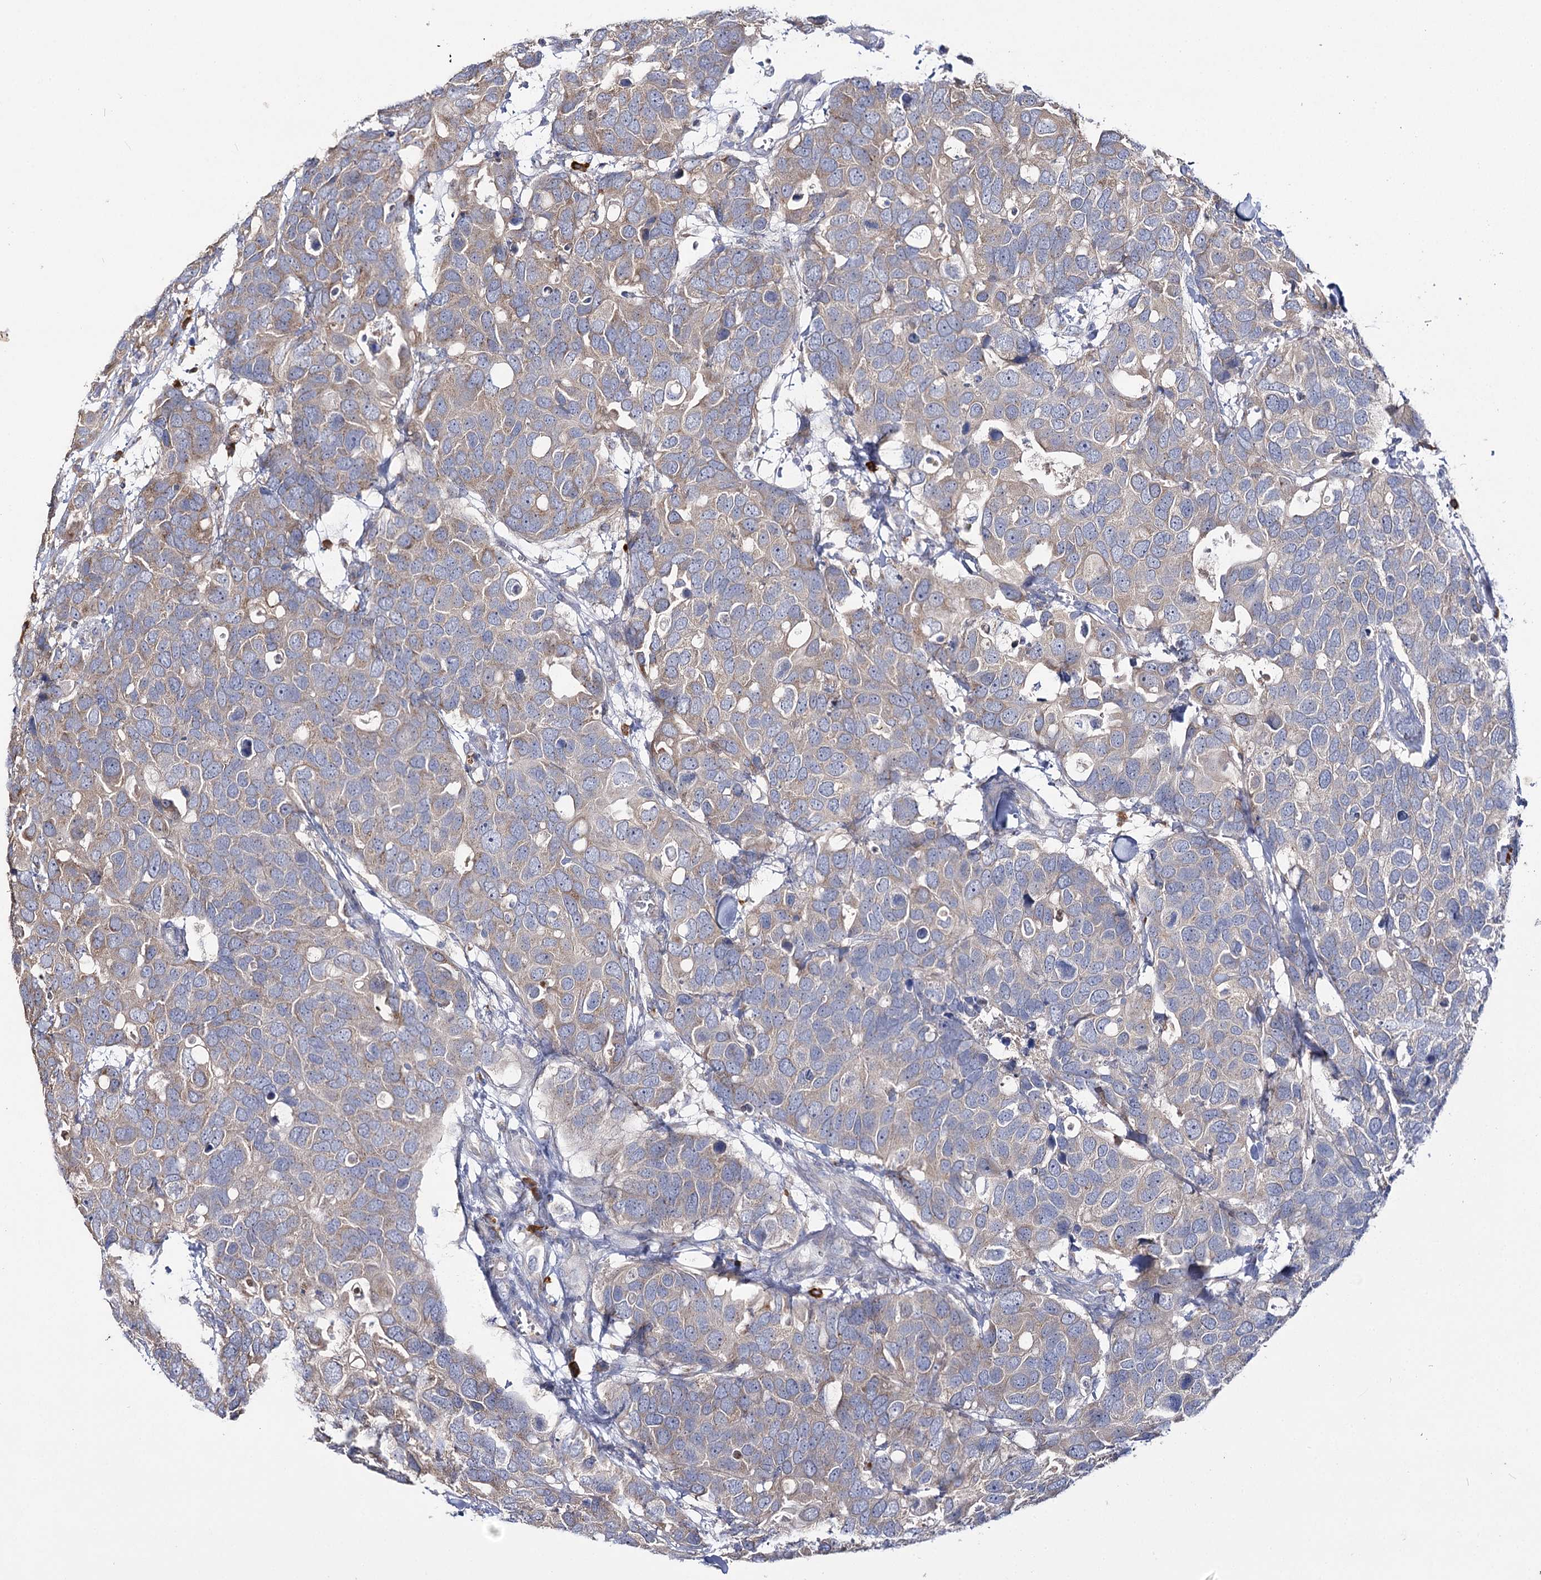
{"staining": {"intensity": "weak", "quantity": ">75%", "location": "cytoplasmic/membranous"}, "tissue": "breast cancer", "cell_type": "Tumor cells", "image_type": "cancer", "snomed": [{"axis": "morphology", "description": "Duct carcinoma"}, {"axis": "topography", "description": "Breast"}], "caption": "An image of human invasive ductal carcinoma (breast) stained for a protein displays weak cytoplasmic/membranous brown staining in tumor cells.", "gene": "IL1RAP", "patient": {"sex": "female", "age": 83}}